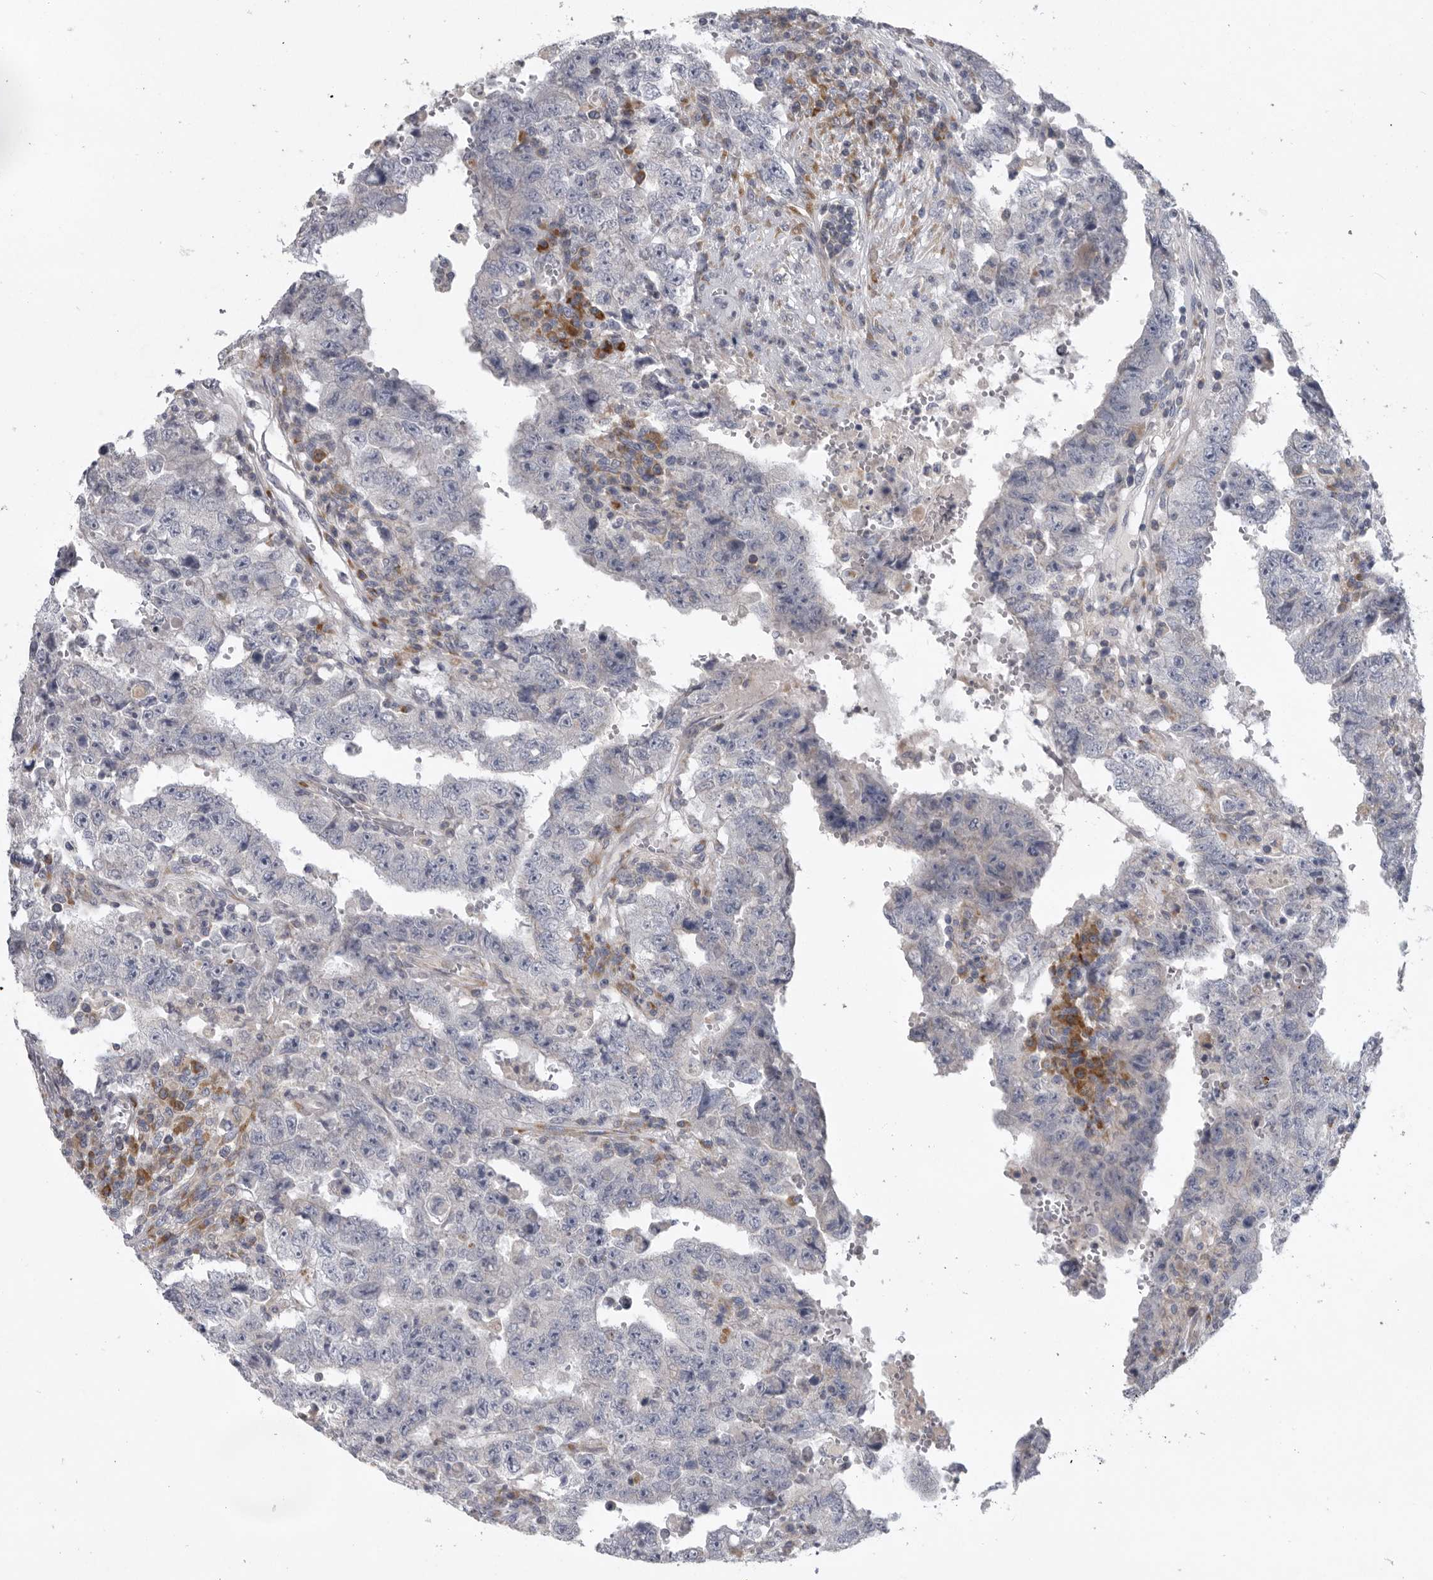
{"staining": {"intensity": "negative", "quantity": "none", "location": "none"}, "tissue": "testis cancer", "cell_type": "Tumor cells", "image_type": "cancer", "snomed": [{"axis": "morphology", "description": "Carcinoma, Embryonal, NOS"}, {"axis": "topography", "description": "Testis"}], "caption": "The image shows no staining of tumor cells in testis cancer.", "gene": "USP24", "patient": {"sex": "male", "age": 26}}